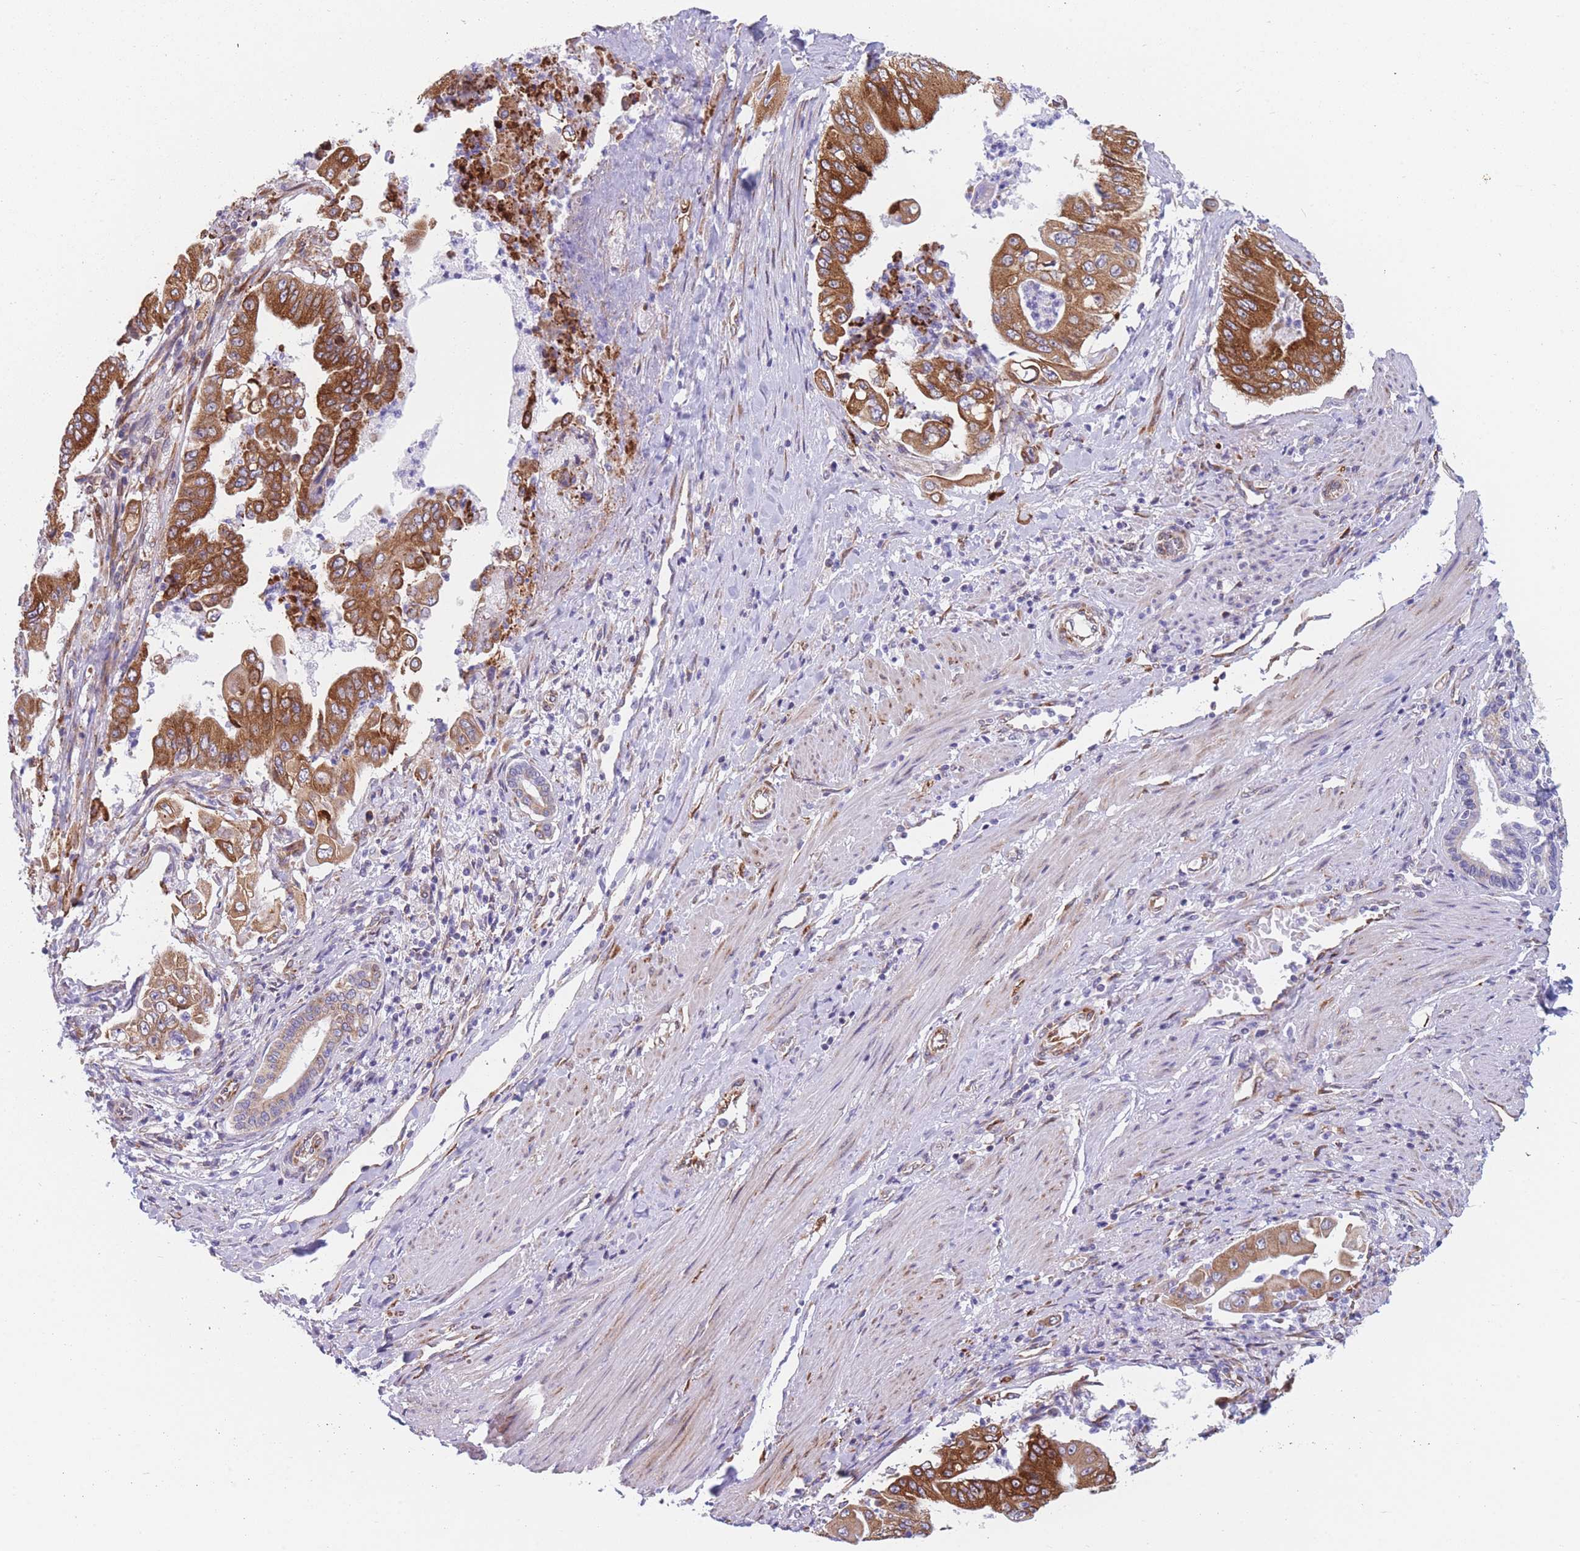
{"staining": {"intensity": "strong", "quantity": ">75%", "location": "cytoplasmic/membranous"}, "tissue": "pancreatic cancer", "cell_type": "Tumor cells", "image_type": "cancer", "snomed": [{"axis": "morphology", "description": "Adenocarcinoma, NOS"}, {"axis": "topography", "description": "Pancreas"}], "caption": "The micrograph exhibits immunohistochemical staining of pancreatic adenocarcinoma. There is strong cytoplasmic/membranous expression is appreciated in approximately >75% of tumor cells.", "gene": "AK9", "patient": {"sex": "female", "age": 77}}